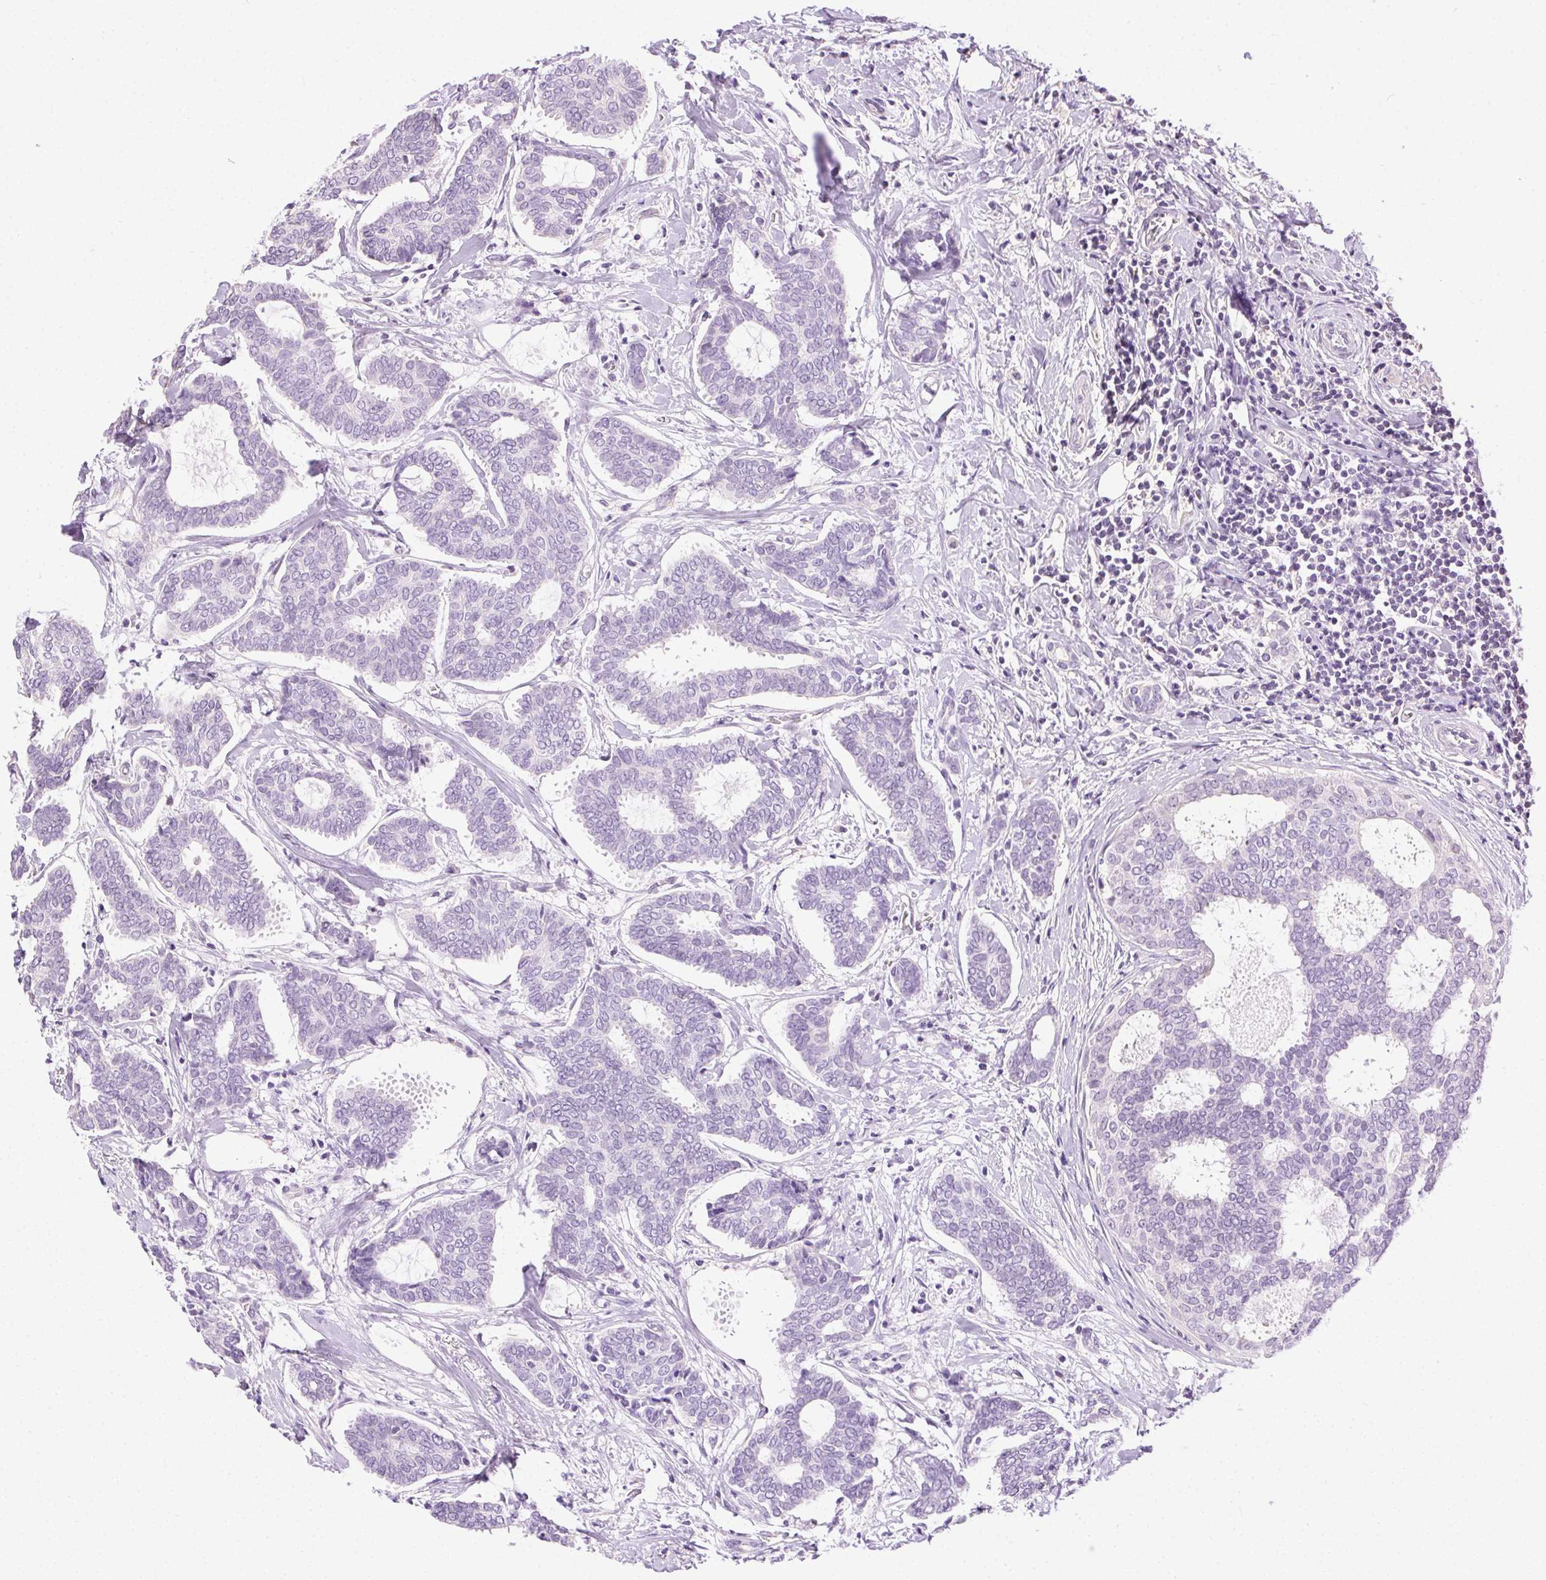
{"staining": {"intensity": "negative", "quantity": "none", "location": "none"}, "tissue": "breast cancer", "cell_type": "Tumor cells", "image_type": "cancer", "snomed": [{"axis": "morphology", "description": "Intraductal carcinoma, in situ"}, {"axis": "morphology", "description": "Duct carcinoma"}, {"axis": "morphology", "description": "Lobular carcinoma, in situ"}, {"axis": "topography", "description": "Breast"}], "caption": "An immunohistochemistry histopathology image of breast cancer (lobular carcinoma in situ) is shown. There is no staining in tumor cells of breast cancer (lobular carcinoma in situ). (Brightfield microscopy of DAB (3,3'-diaminobenzidine) IHC at high magnification).", "gene": "SYCE2", "patient": {"sex": "female", "age": 44}}